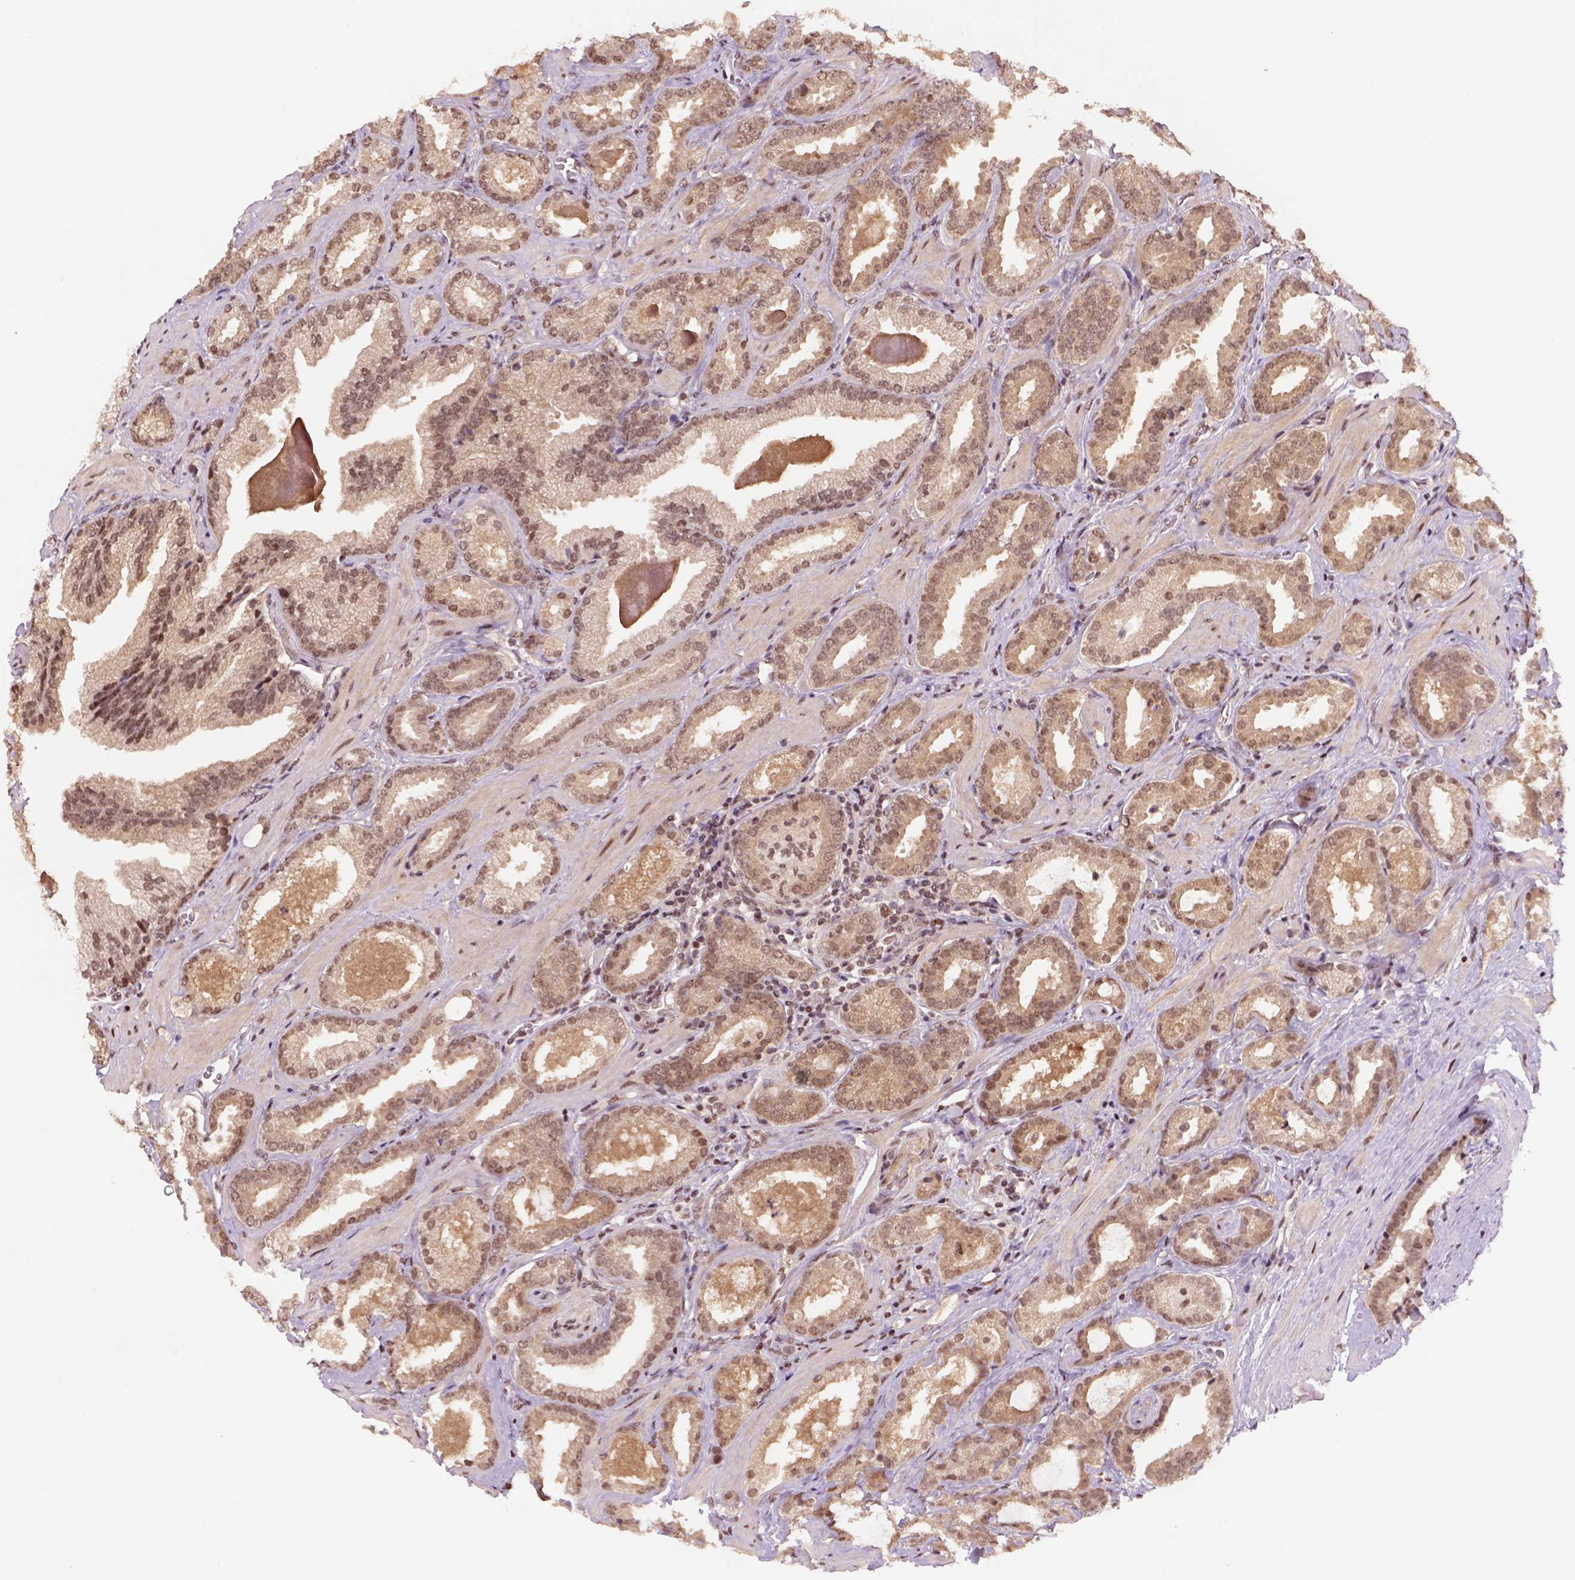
{"staining": {"intensity": "moderate", "quantity": ">75%", "location": "cytoplasmic/membranous,nuclear"}, "tissue": "prostate cancer", "cell_type": "Tumor cells", "image_type": "cancer", "snomed": [{"axis": "morphology", "description": "Adenocarcinoma, Low grade"}, {"axis": "topography", "description": "Prostate"}], "caption": "Protein expression analysis of human adenocarcinoma (low-grade) (prostate) reveals moderate cytoplasmic/membranous and nuclear staining in approximately >75% of tumor cells.", "gene": "GOT1", "patient": {"sex": "male", "age": 62}}